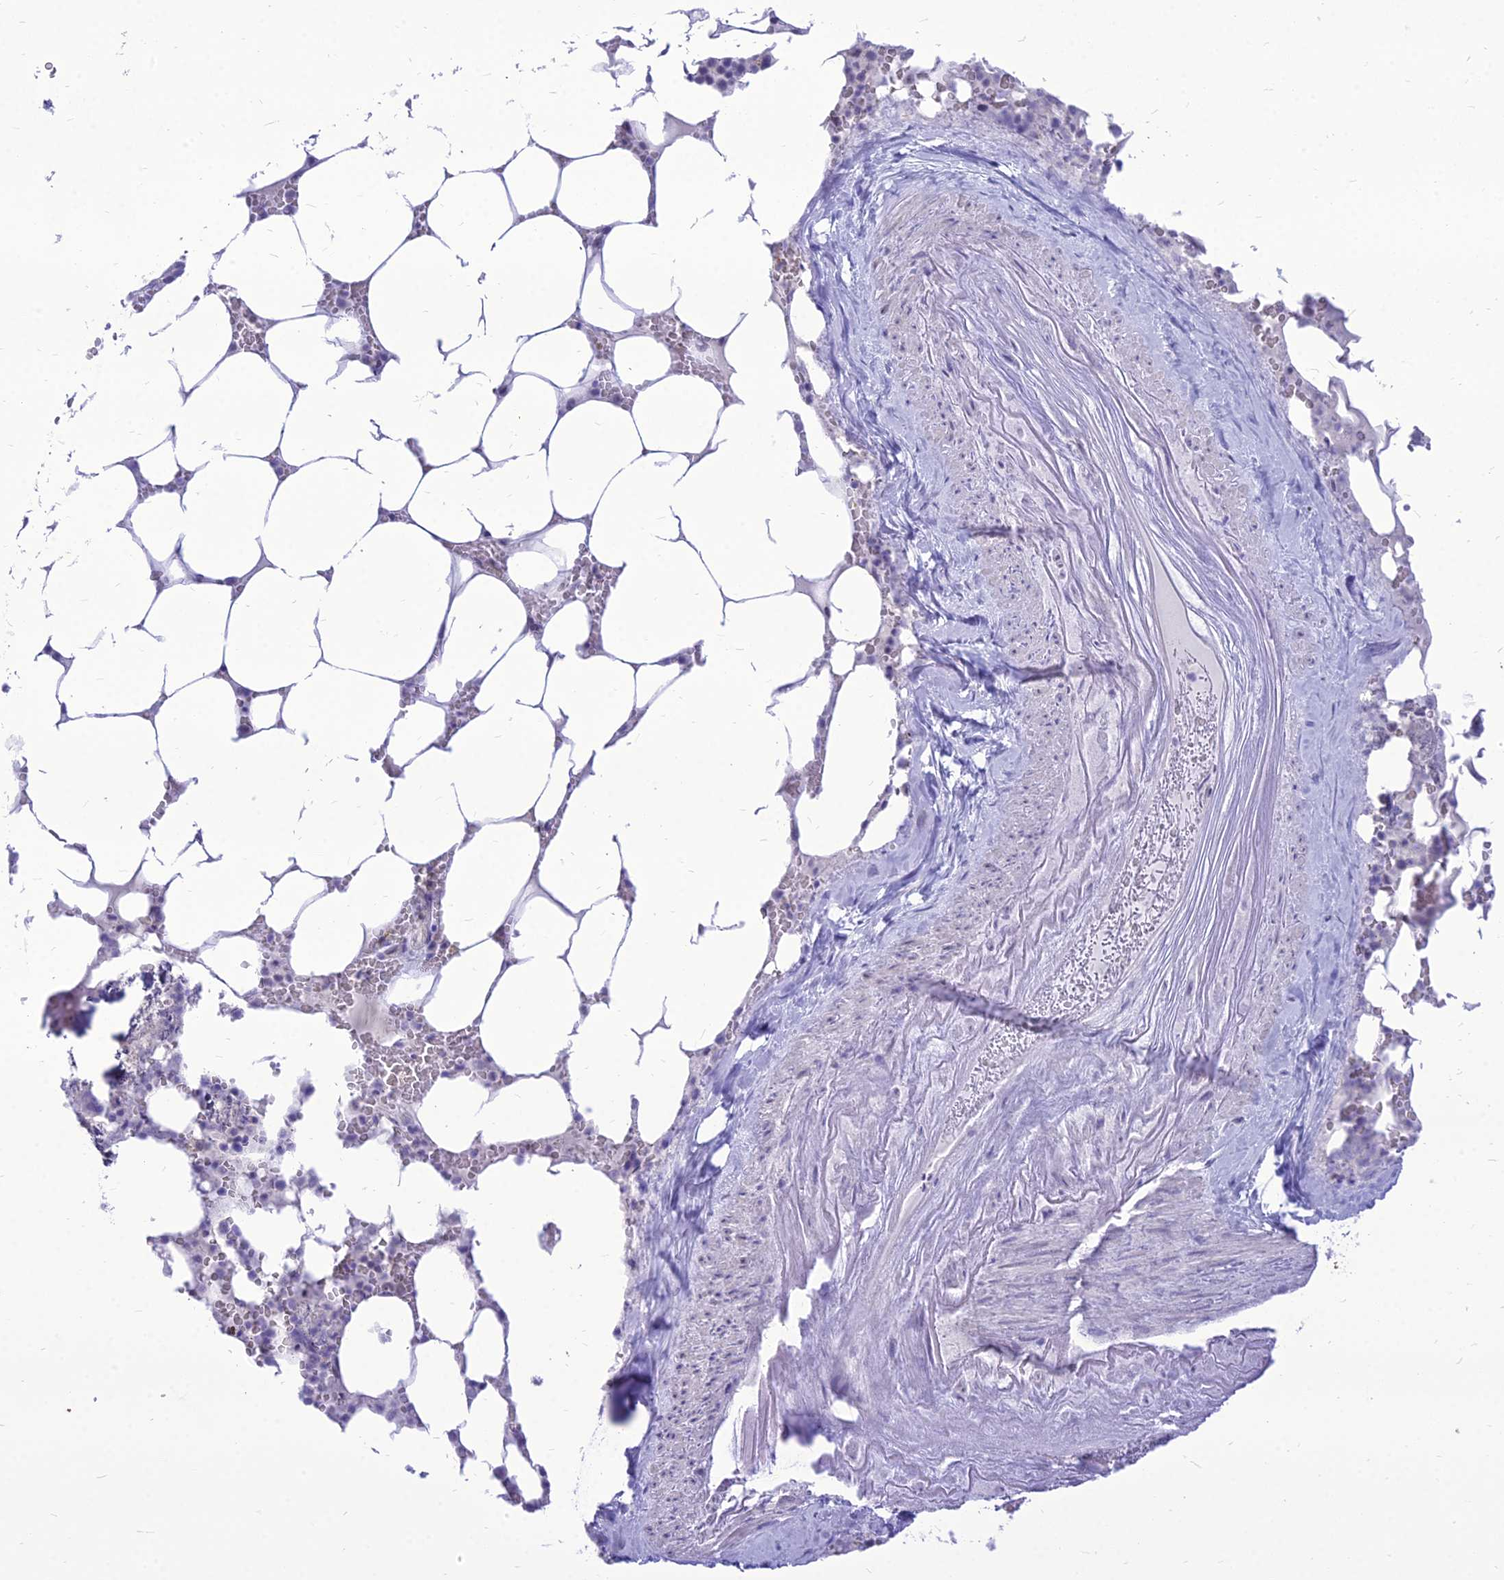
{"staining": {"intensity": "weak", "quantity": "<25%", "location": "nuclear"}, "tissue": "bone marrow", "cell_type": "Hematopoietic cells", "image_type": "normal", "snomed": [{"axis": "morphology", "description": "Normal tissue, NOS"}, {"axis": "topography", "description": "Bone marrow"}], "caption": "IHC histopathology image of normal bone marrow stained for a protein (brown), which shows no positivity in hematopoietic cells. The staining is performed using DAB brown chromogen with nuclei counter-stained in using hematoxylin.", "gene": "DHX40", "patient": {"sex": "male", "age": 64}}